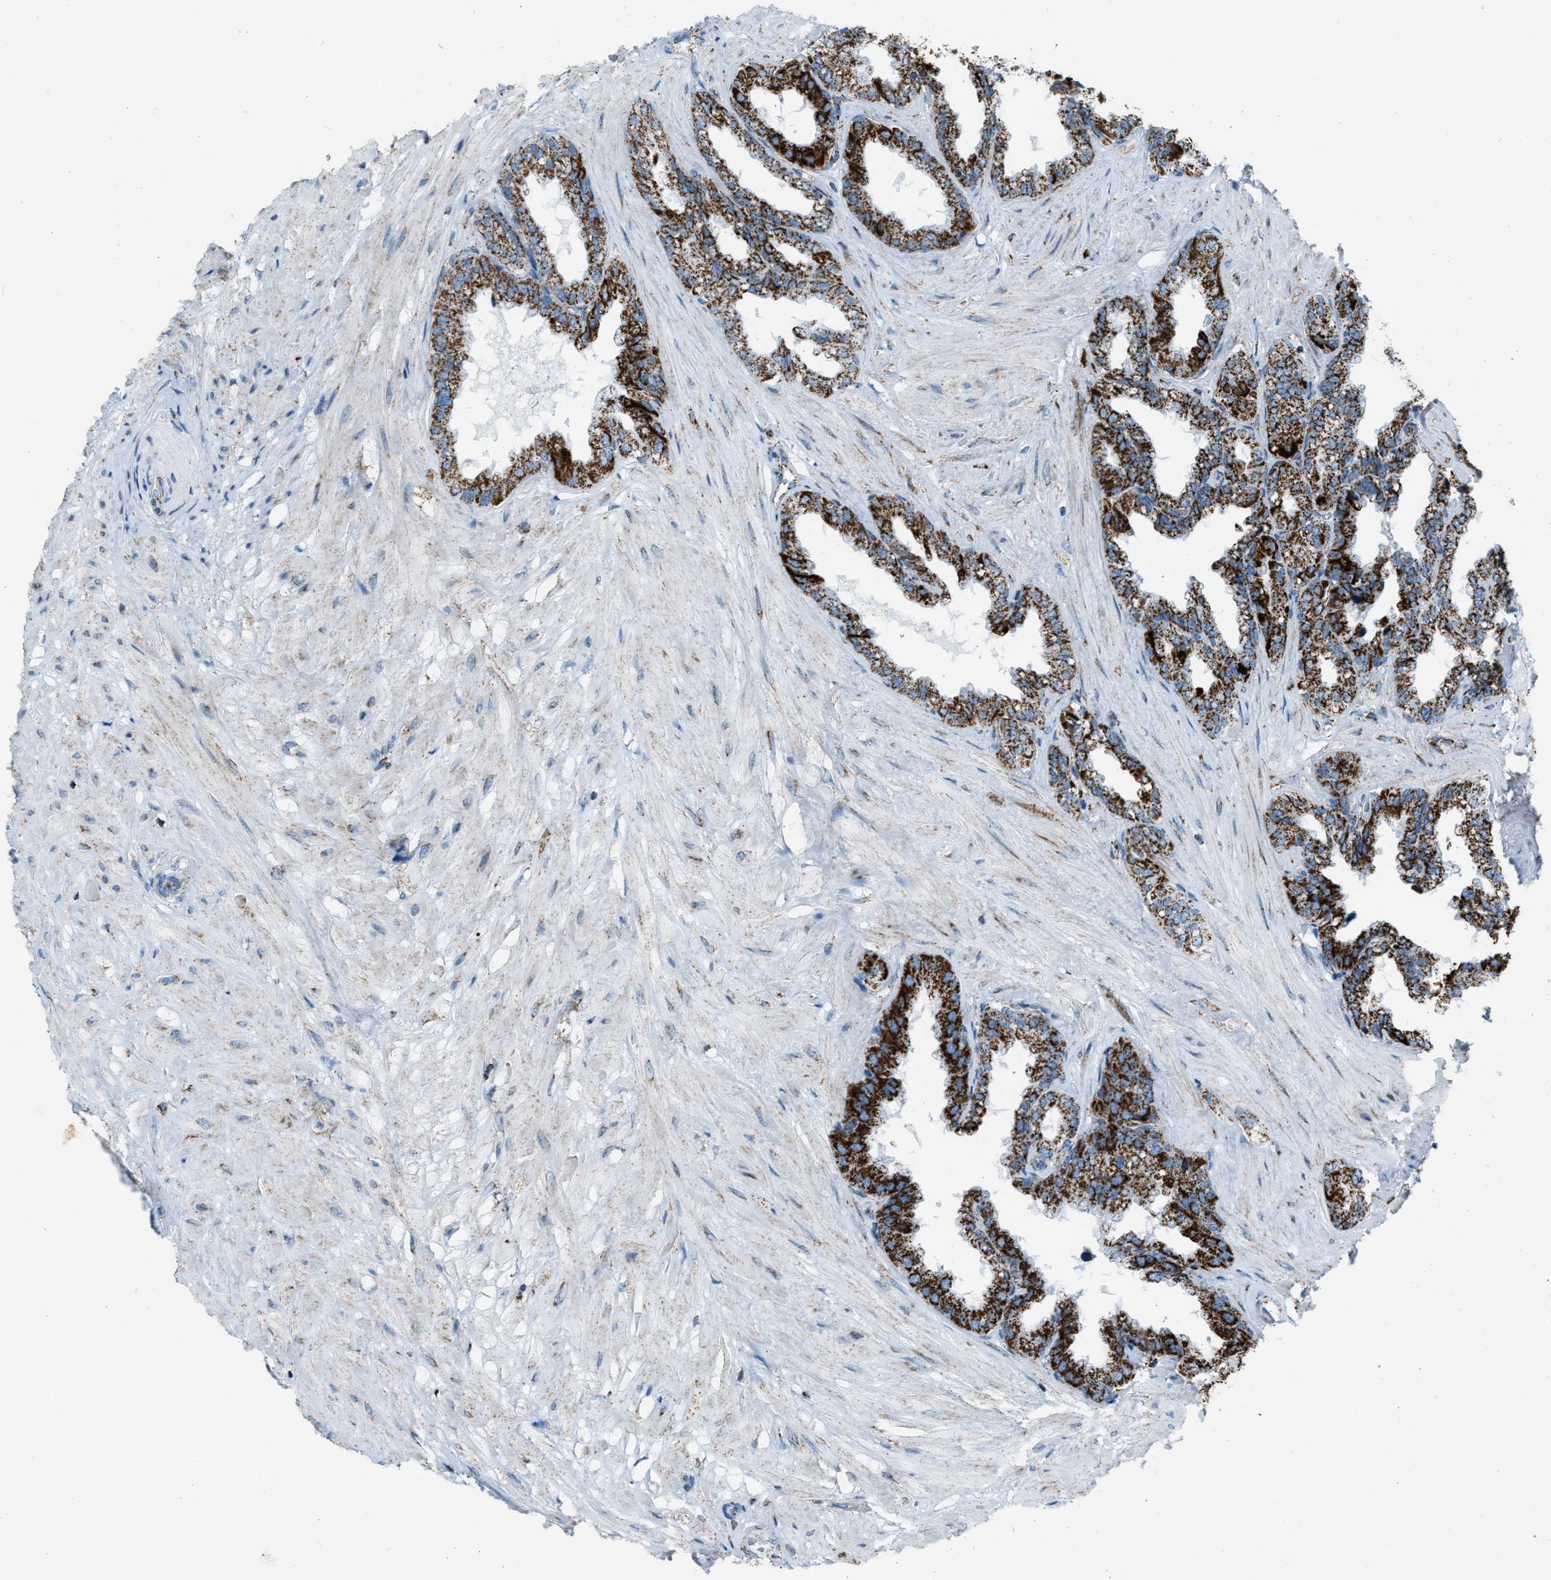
{"staining": {"intensity": "strong", "quantity": ">75%", "location": "cytoplasmic/membranous"}, "tissue": "seminal vesicle", "cell_type": "Glandular cells", "image_type": "normal", "snomed": [{"axis": "morphology", "description": "Normal tissue, NOS"}, {"axis": "topography", "description": "Seminal veicle"}], "caption": "Immunohistochemistry (IHC) of benign seminal vesicle shows high levels of strong cytoplasmic/membranous expression in about >75% of glandular cells. (Brightfield microscopy of DAB IHC at high magnification).", "gene": "MDH2", "patient": {"sex": "male", "age": 46}}